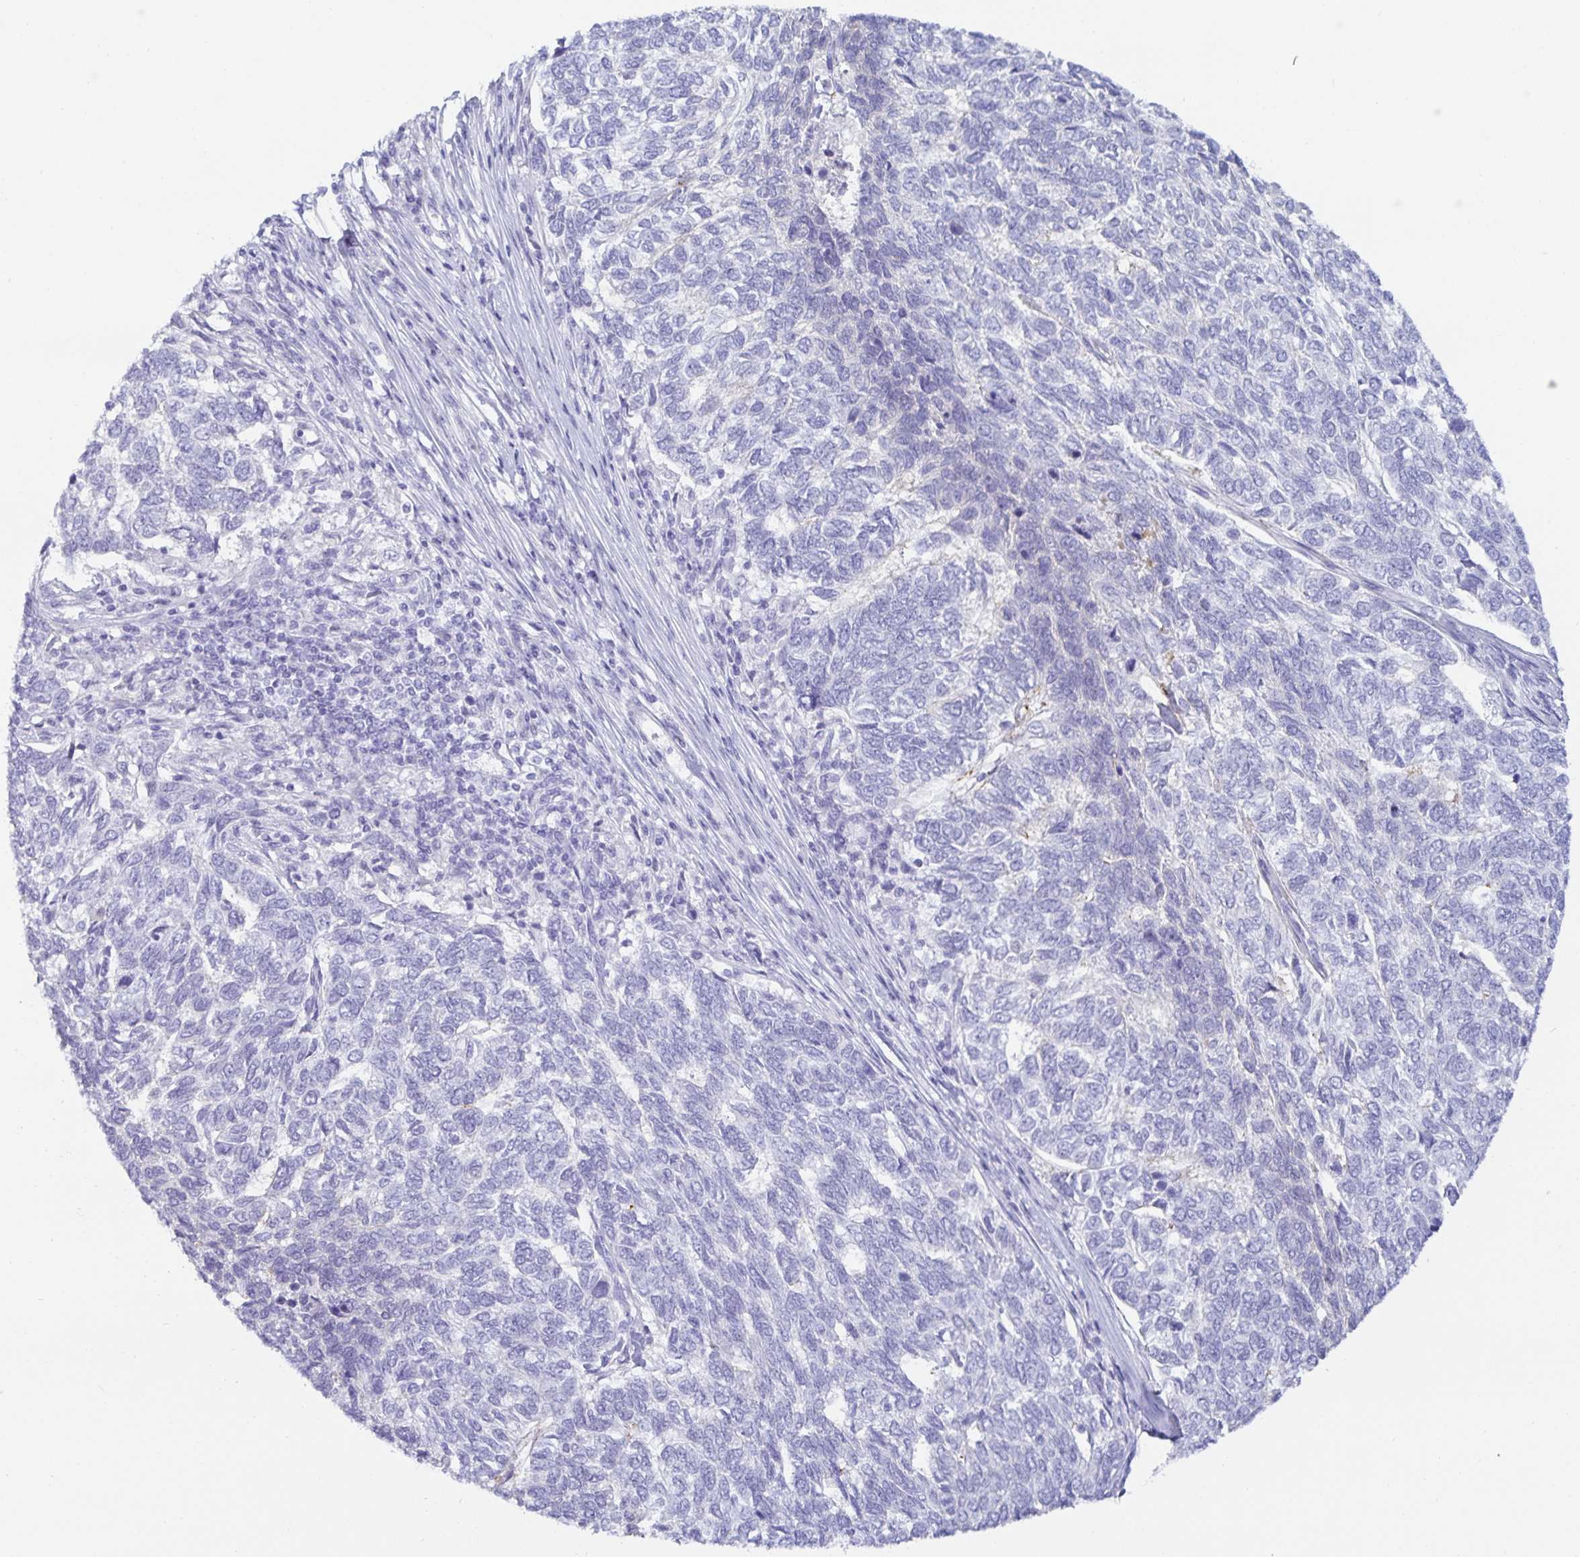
{"staining": {"intensity": "negative", "quantity": "none", "location": "none"}, "tissue": "skin cancer", "cell_type": "Tumor cells", "image_type": "cancer", "snomed": [{"axis": "morphology", "description": "Basal cell carcinoma"}, {"axis": "topography", "description": "Skin"}], "caption": "DAB (3,3'-diaminobenzidine) immunohistochemical staining of human skin basal cell carcinoma shows no significant positivity in tumor cells. Nuclei are stained in blue.", "gene": "MON2", "patient": {"sex": "female", "age": 65}}